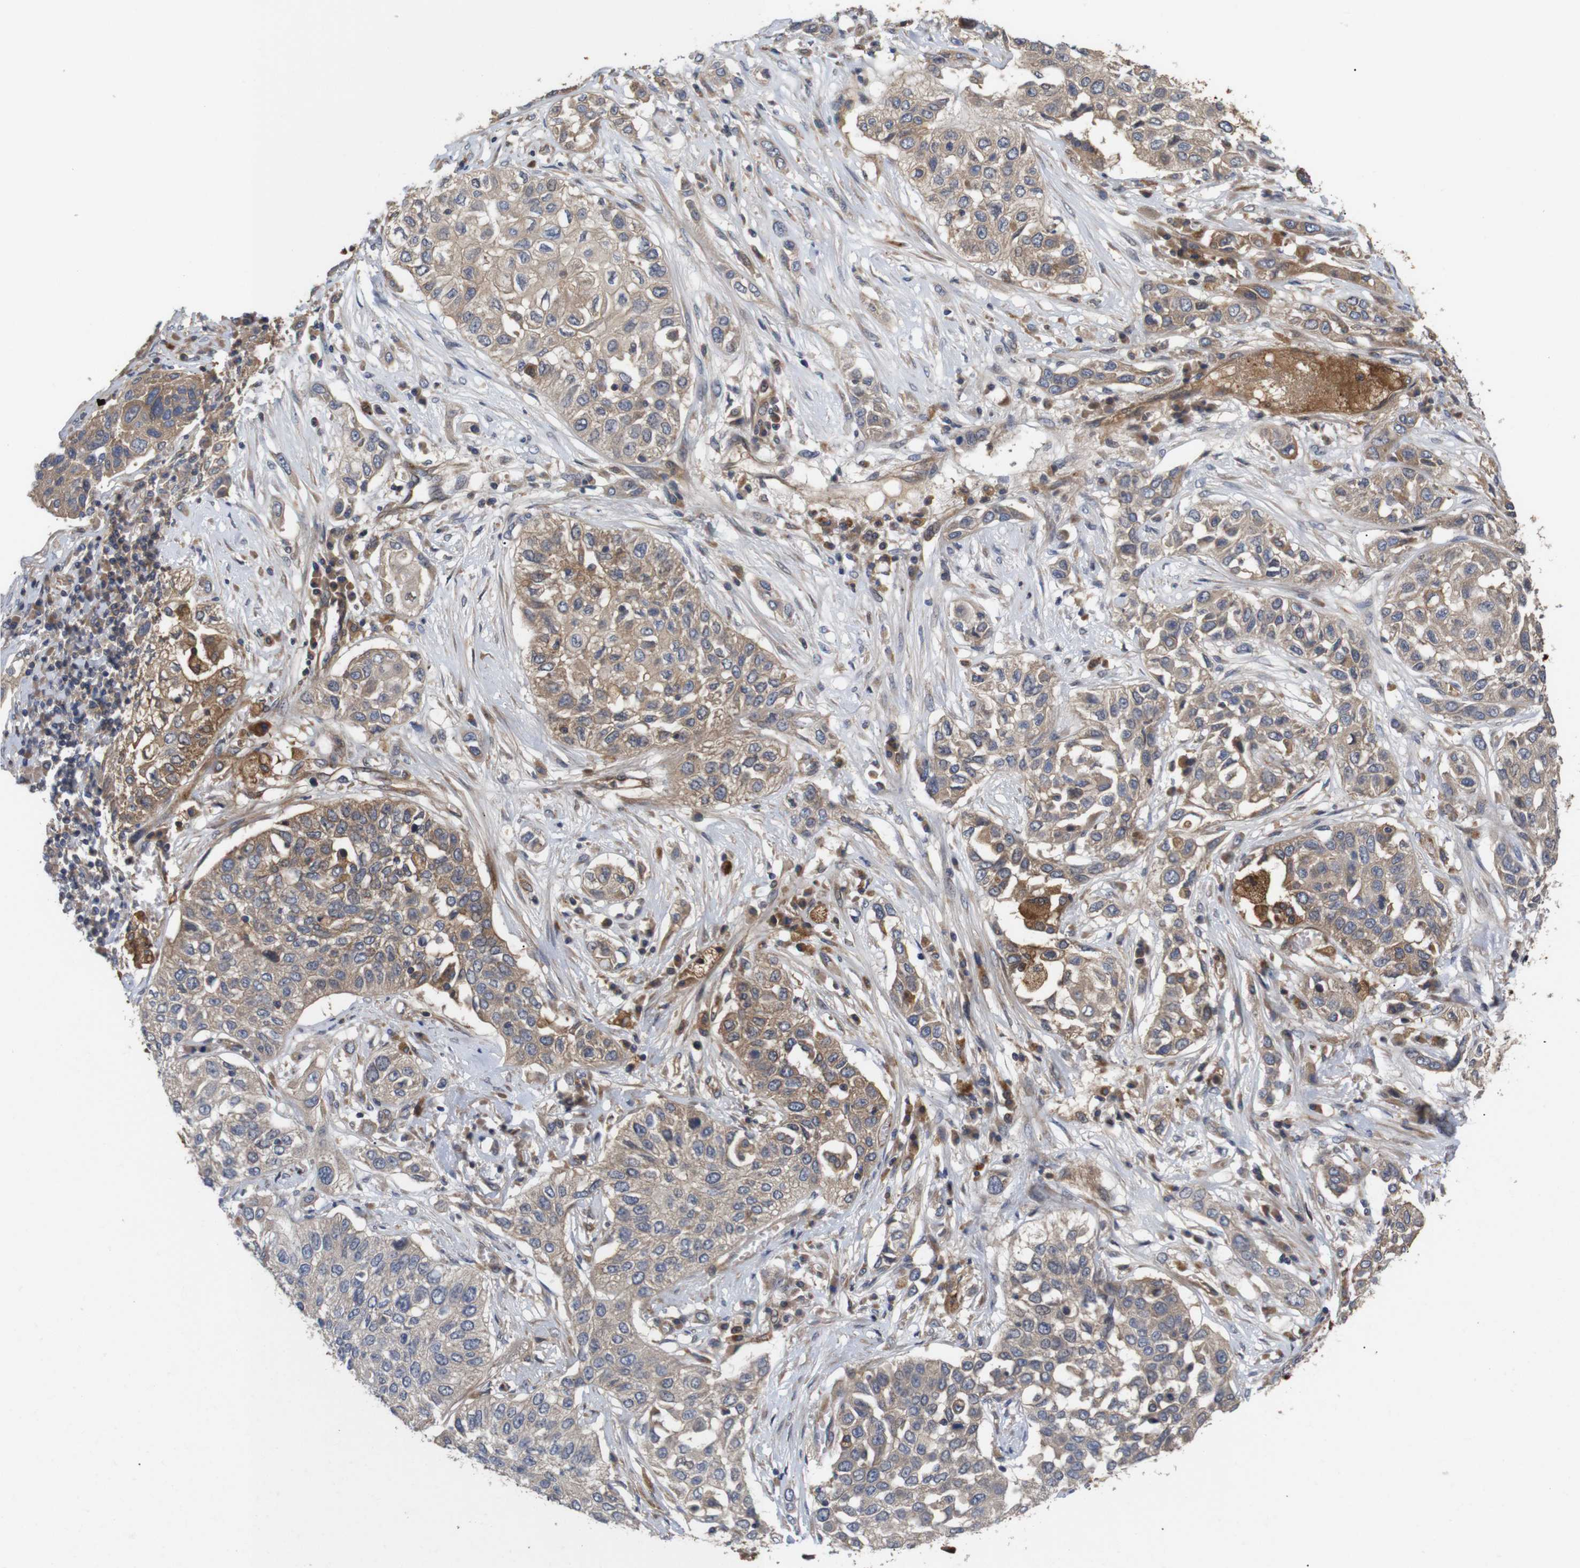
{"staining": {"intensity": "weak", "quantity": ">75%", "location": "cytoplasmic/membranous"}, "tissue": "lung cancer", "cell_type": "Tumor cells", "image_type": "cancer", "snomed": [{"axis": "morphology", "description": "Squamous cell carcinoma, NOS"}, {"axis": "topography", "description": "Lung"}], "caption": "Immunohistochemical staining of squamous cell carcinoma (lung) exhibits low levels of weak cytoplasmic/membranous staining in approximately >75% of tumor cells.", "gene": "SPRY3", "patient": {"sex": "male", "age": 71}}